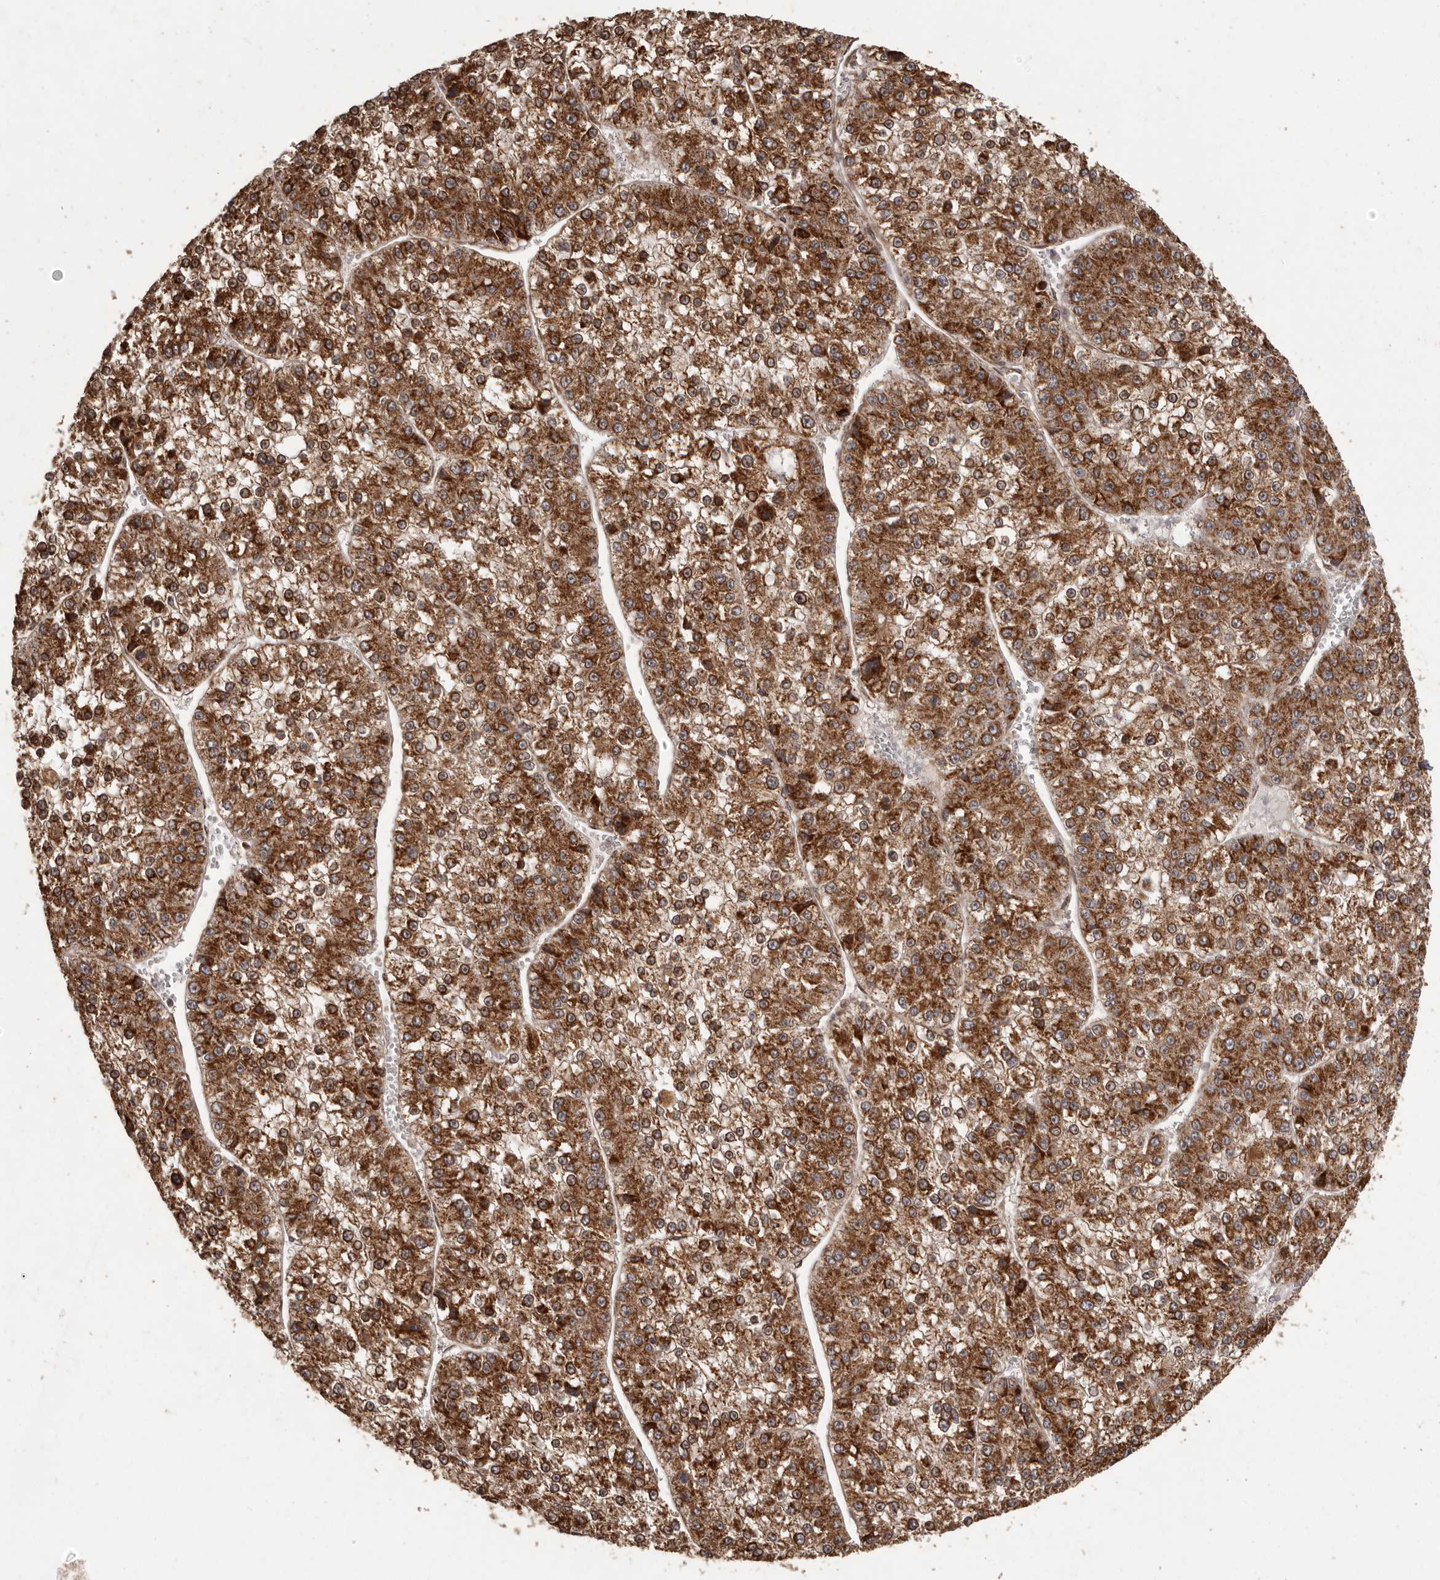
{"staining": {"intensity": "strong", "quantity": ">75%", "location": "cytoplasmic/membranous"}, "tissue": "liver cancer", "cell_type": "Tumor cells", "image_type": "cancer", "snomed": [{"axis": "morphology", "description": "Carcinoma, Hepatocellular, NOS"}, {"axis": "topography", "description": "Liver"}], "caption": "An IHC image of neoplastic tissue is shown. Protein staining in brown shows strong cytoplasmic/membranous positivity in liver hepatocellular carcinoma within tumor cells. Nuclei are stained in blue.", "gene": "CHRM2", "patient": {"sex": "female", "age": 73}}